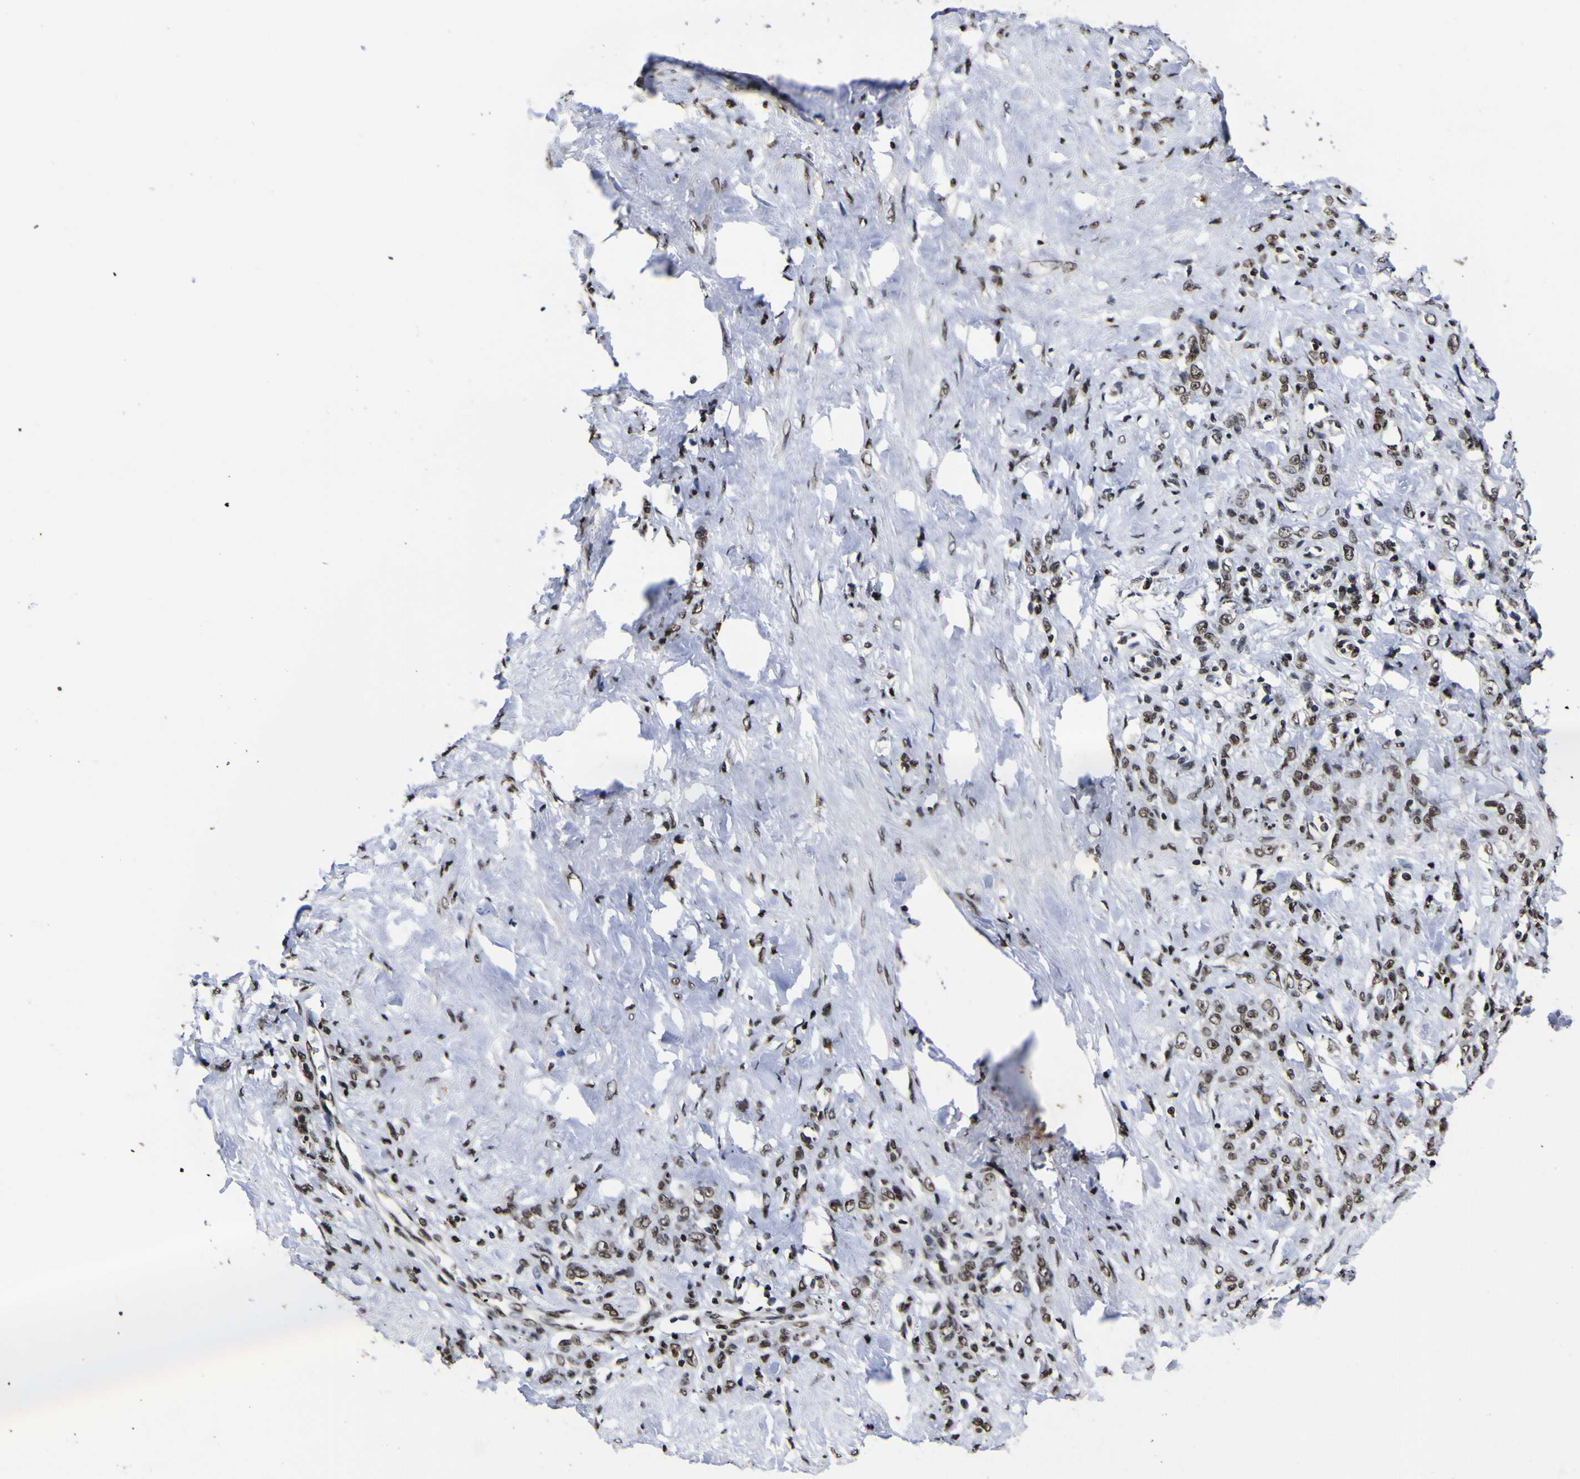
{"staining": {"intensity": "moderate", "quantity": "25%-75%", "location": "nuclear"}, "tissue": "stomach cancer", "cell_type": "Tumor cells", "image_type": "cancer", "snomed": [{"axis": "morphology", "description": "Adenocarcinoma, NOS"}, {"axis": "topography", "description": "Stomach"}], "caption": "Protein expression analysis of human stomach adenocarcinoma reveals moderate nuclear expression in about 25%-75% of tumor cells.", "gene": "PIAS1", "patient": {"sex": "male", "age": 82}}